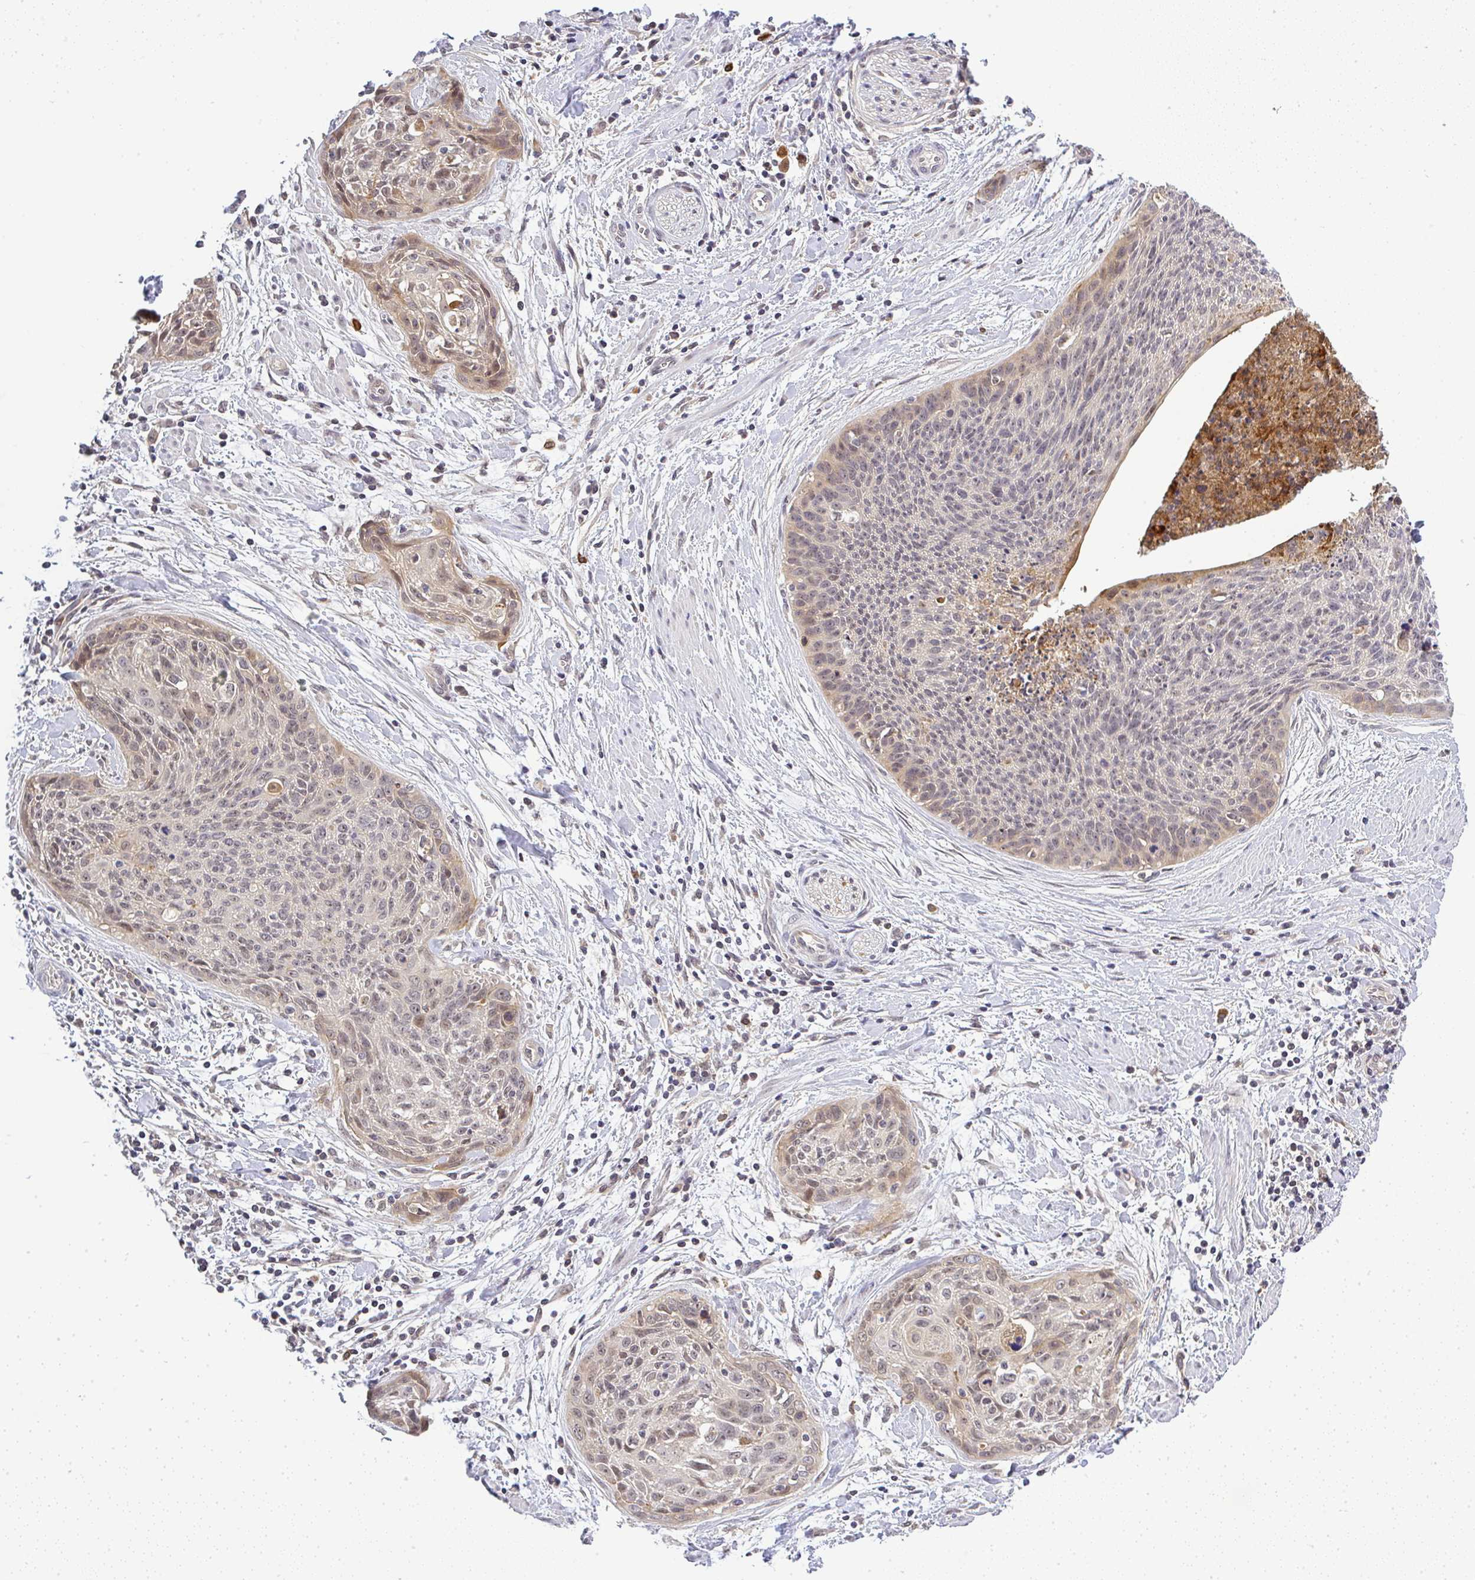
{"staining": {"intensity": "weak", "quantity": "<25%", "location": "cytoplasmic/membranous,nuclear"}, "tissue": "cervical cancer", "cell_type": "Tumor cells", "image_type": "cancer", "snomed": [{"axis": "morphology", "description": "Squamous cell carcinoma, NOS"}, {"axis": "topography", "description": "Cervix"}], "caption": "DAB (3,3'-diaminobenzidine) immunohistochemical staining of human cervical cancer demonstrates no significant staining in tumor cells.", "gene": "FAM153A", "patient": {"sex": "female", "age": 55}}